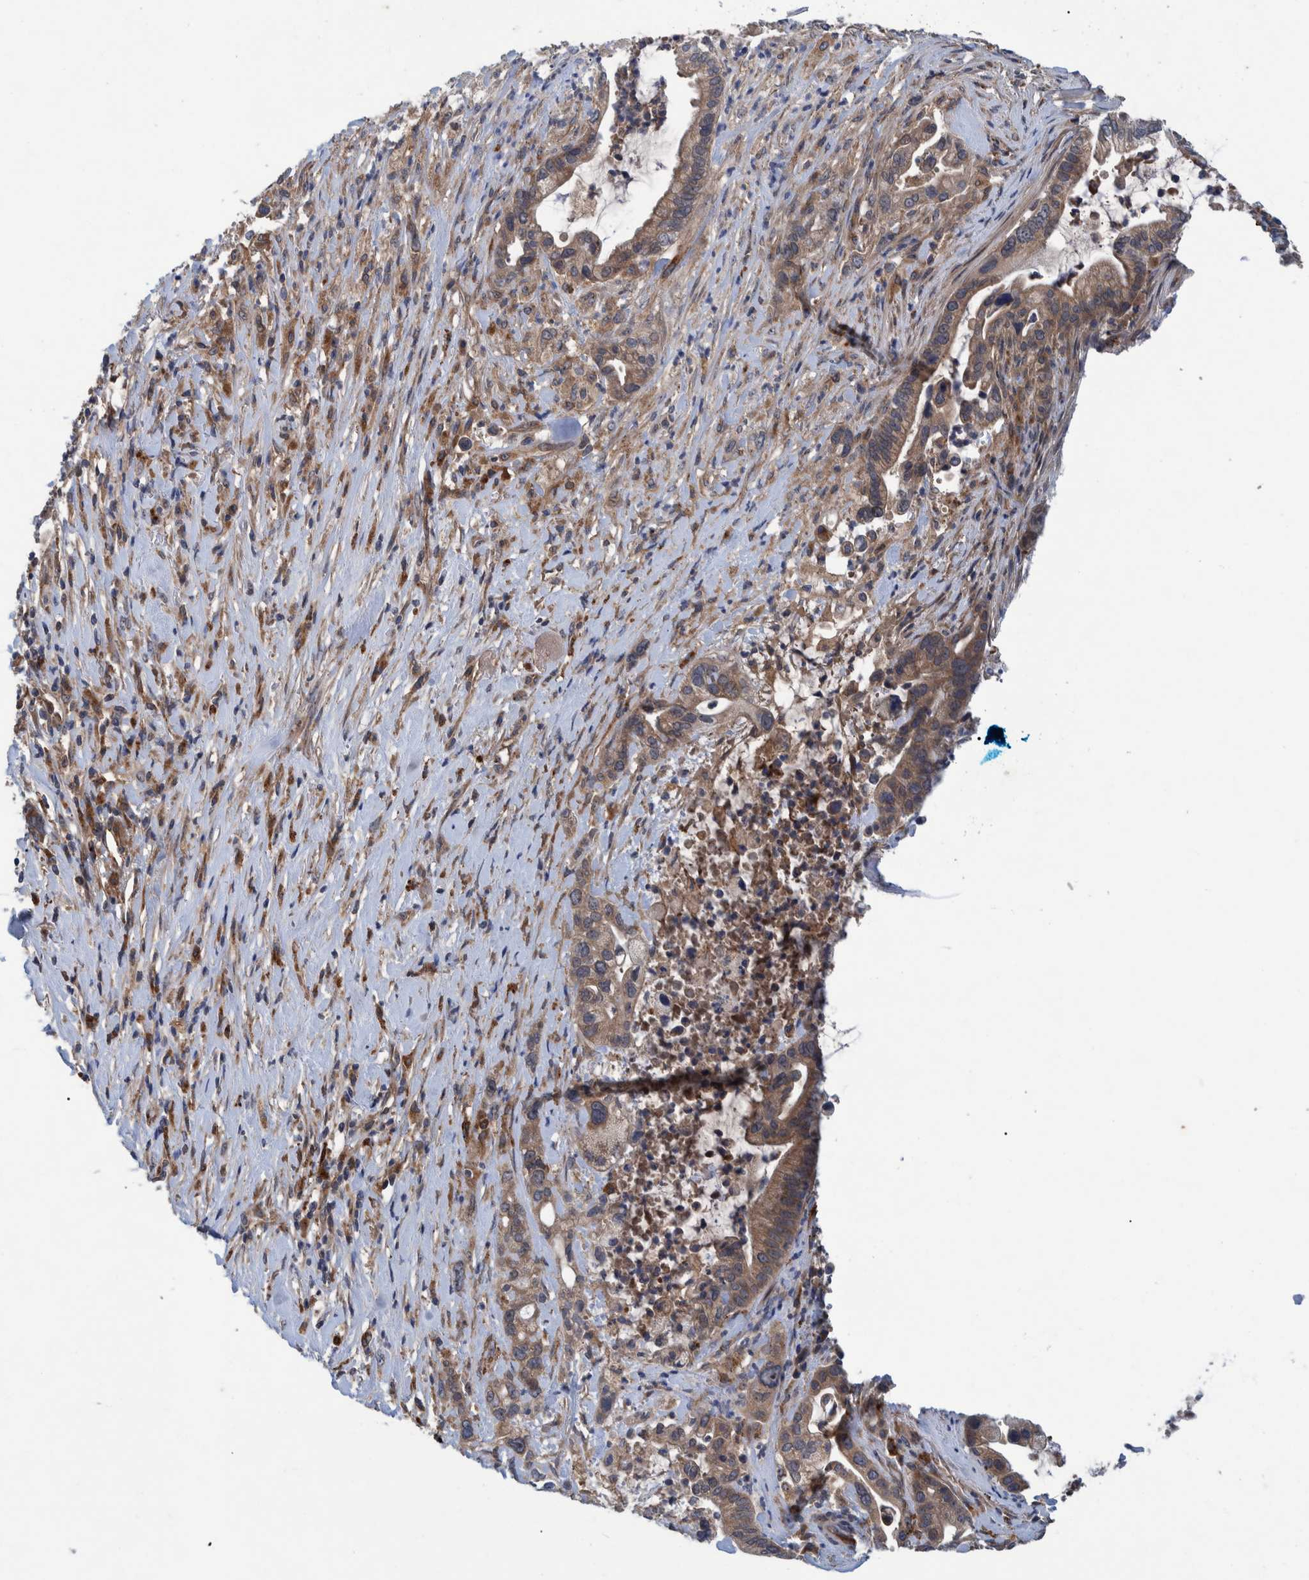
{"staining": {"intensity": "moderate", "quantity": ">75%", "location": "cytoplasmic/membranous"}, "tissue": "pancreatic cancer", "cell_type": "Tumor cells", "image_type": "cancer", "snomed": [{"axis": "morphology", "description": "Adenocarcinoma, NOS"}, {"axis": "topography", "description": "Pancreas"}], "caption": "This is an image of IHC staining of pancreatic cancer, which shows moderate staining in the cytoplasmic/membranous of tumor cells.", "gene": "ITIH3", "patient": {"sex": "male", "age": 69}}